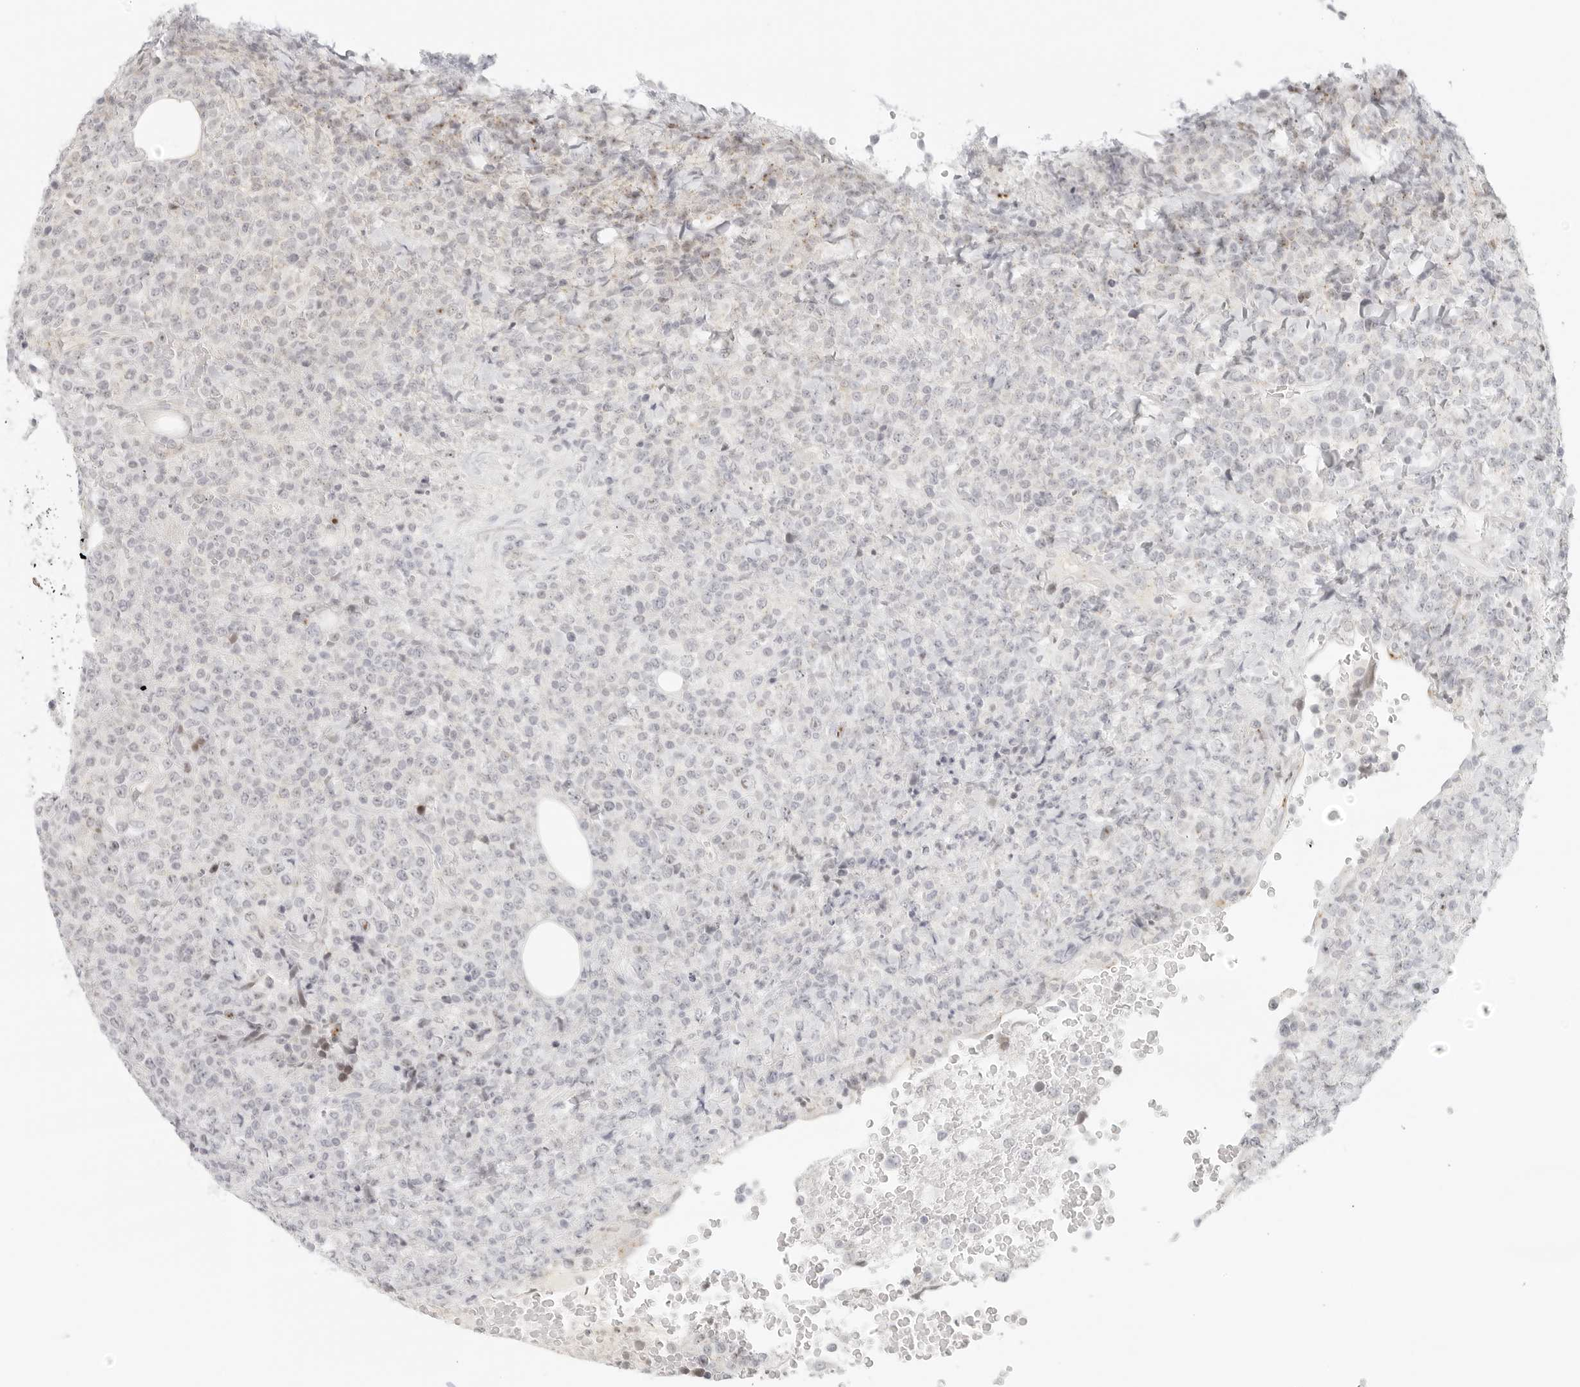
{"staining": {"intensity": "weak", "quantity": "25%-75%", "location": "nuclear"}, "tissue": "lymphoma", "cell_type": "Tumor cells", "image_type": "cancer", "snomed": [{"axis": "morphology", "description": "Malignant lymphoma, non-Hodgkin's type, High grade"}, {"axis": "topography", "description": "Lymph node"}], "caption": "This micrograph demonstrates IHC staining of human lymphoma, with low weak nuclear expression in about 25%-75% of tumor cells.", "gene": "ZNF678", "patient": {"sex": "male", "age": 13}}